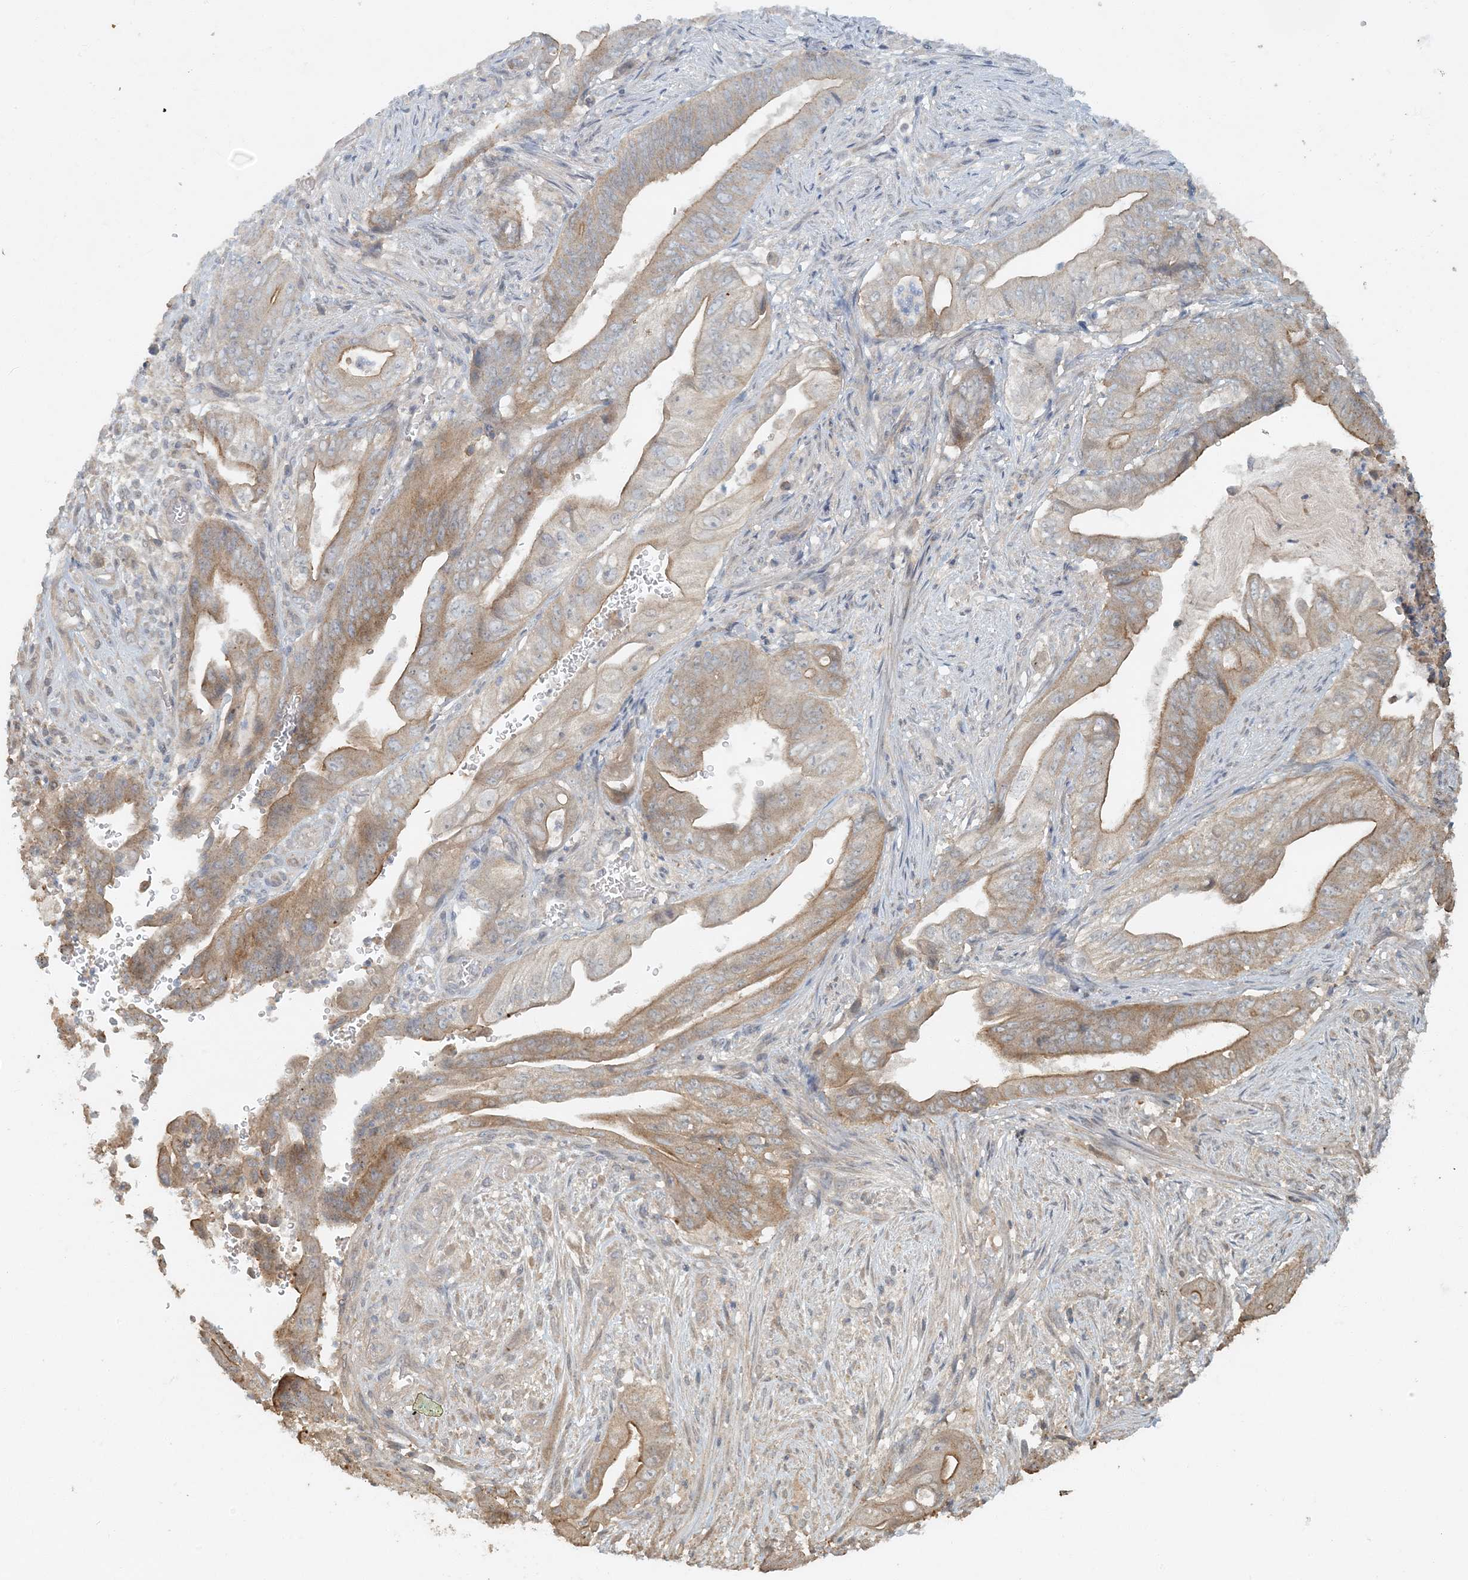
{"staining": {"intensity": "moderate", "quantity": ">75%", "location": "cytoplasmic/membranous"}, "tissue": "stomach cancer", "cell_type": "Tumor cells", "image_type": "cancer", "snomed": [{"axis": "morphology", "description": "Adenocarcinoma, NOS"}, {"axis": "topography", "description": "Stomach"}], "caption": "Moderate cytoplasmic/membranous protein positivity is identified in about >75% of tumor cells in stomach adenocarcinoma.", "gene": "AK9", "patient": {"sex": "female", "age": 73}}